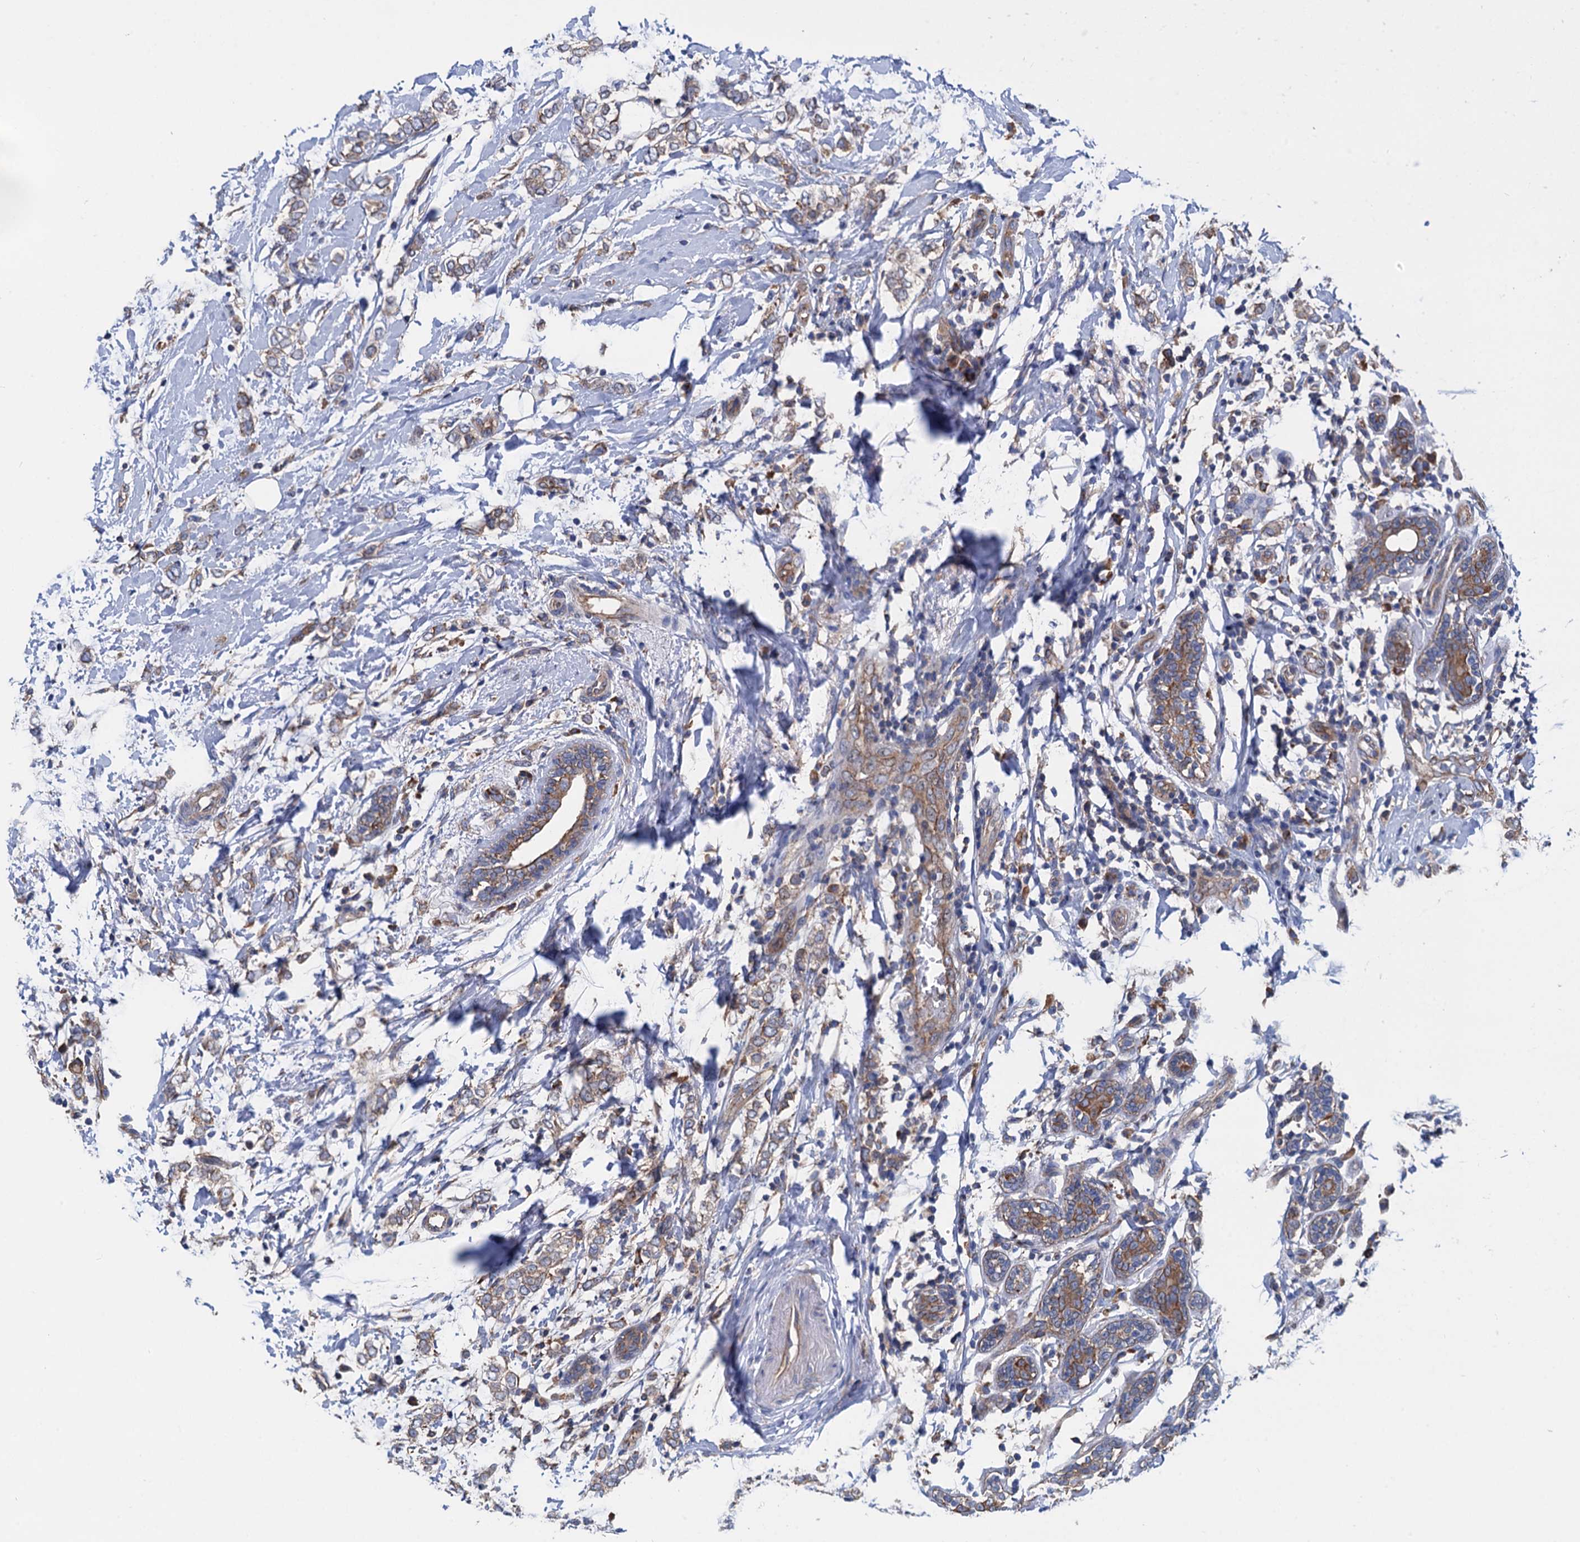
{"staining": {"intensity": "weak", "quantity": ">75%", "location": "cytoplasmic/membranous"}, "tissue": "breast cancer", "cell_type": "Tumor cells", "image_type": "cancer", "snomed": [{"axis": "morphology", "description": "Normal tissue, NOS"}, {"axis": "morphology", "description": "Lobular carcinoma"}, {"axis": "topography", "description": "Breast"}], "caption": "Immunohistochemical staining of breast cancer (lobular carcinoma) exhibits low levels of weak cytoplasmic/membranous protein expression in about >75% of tumor cells.", "gene": "SLC12A7", "patient": {"sex": "female", "age": 47}}